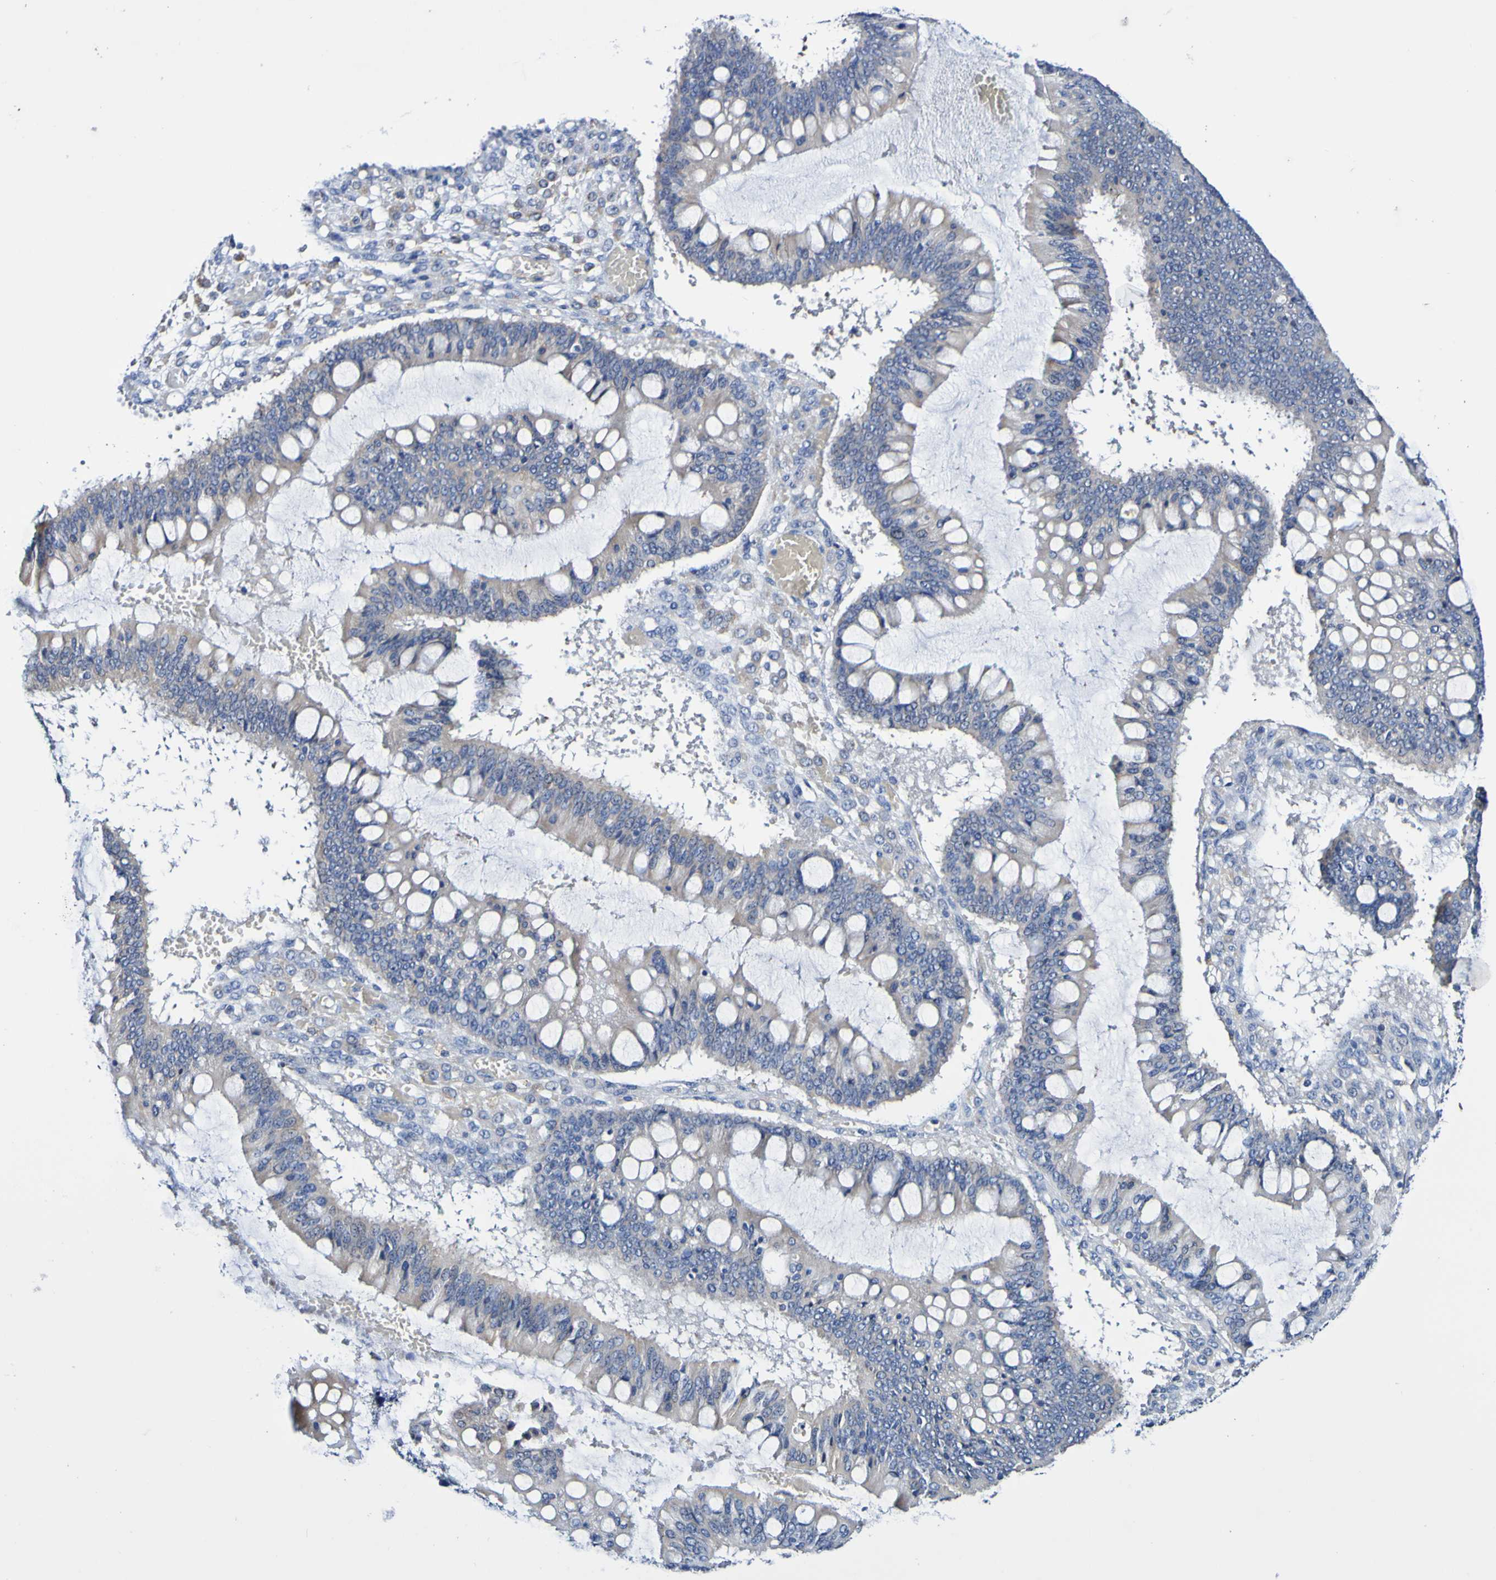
{"staining": {"intensity": "negative", "quantity": "none", "location": "none"}, "tissue": "ovarian cancer", "cell_type": "Tumor cells", "image_type": "cancer", "snomed": [{"axis": "morphology", "description": "Cystadenocarcinoma, mucinous, NOS"}, {"axis": "topography", "description": "Ovary"}], "caption": "This is a histopathology image of immunohistochemistry staining of ovarian cancer (mucinous cystadenocarcinoma), which shows no positivity in tumor cells.", "gene": "ACVR1C", "patient": {"sex": "female", "age": 73}}